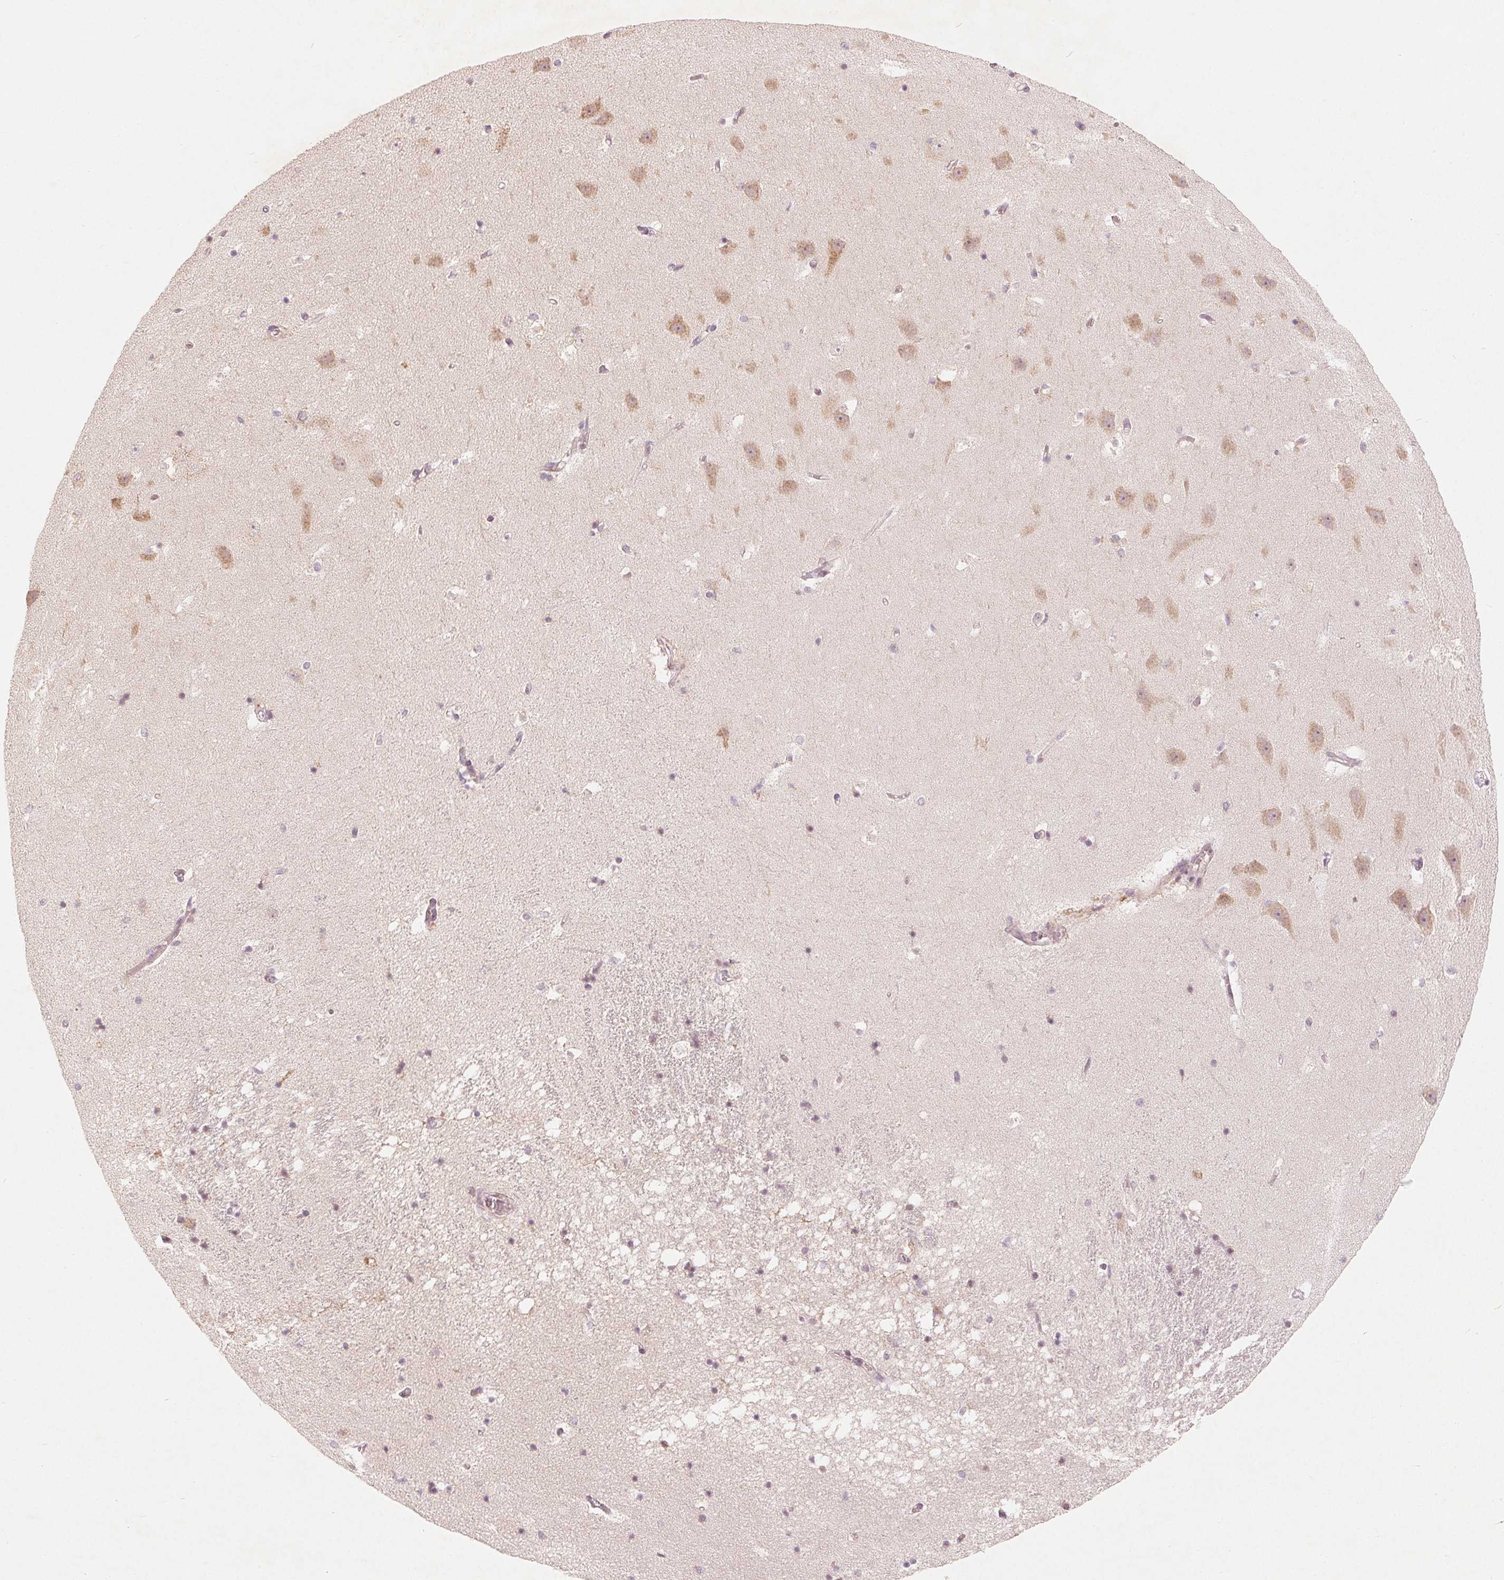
{"staining": {"intensity": "negative", "quantity": "none", "location": "none"}, "tissue": "hippocampus", "cell_type": "Glial cells", "image_type": "normal", "snomed": [{"axis": "morphology", "description": "Normal tissue, NOS"}, {"axis": "topography", "description": "Hippocampus"}], "caption": "Immunohistochemistry of unremarkable hippocampus shows no expression in glial cells.", "gene": "GHITM", "patient": {"sex": "male", "age": 58}}